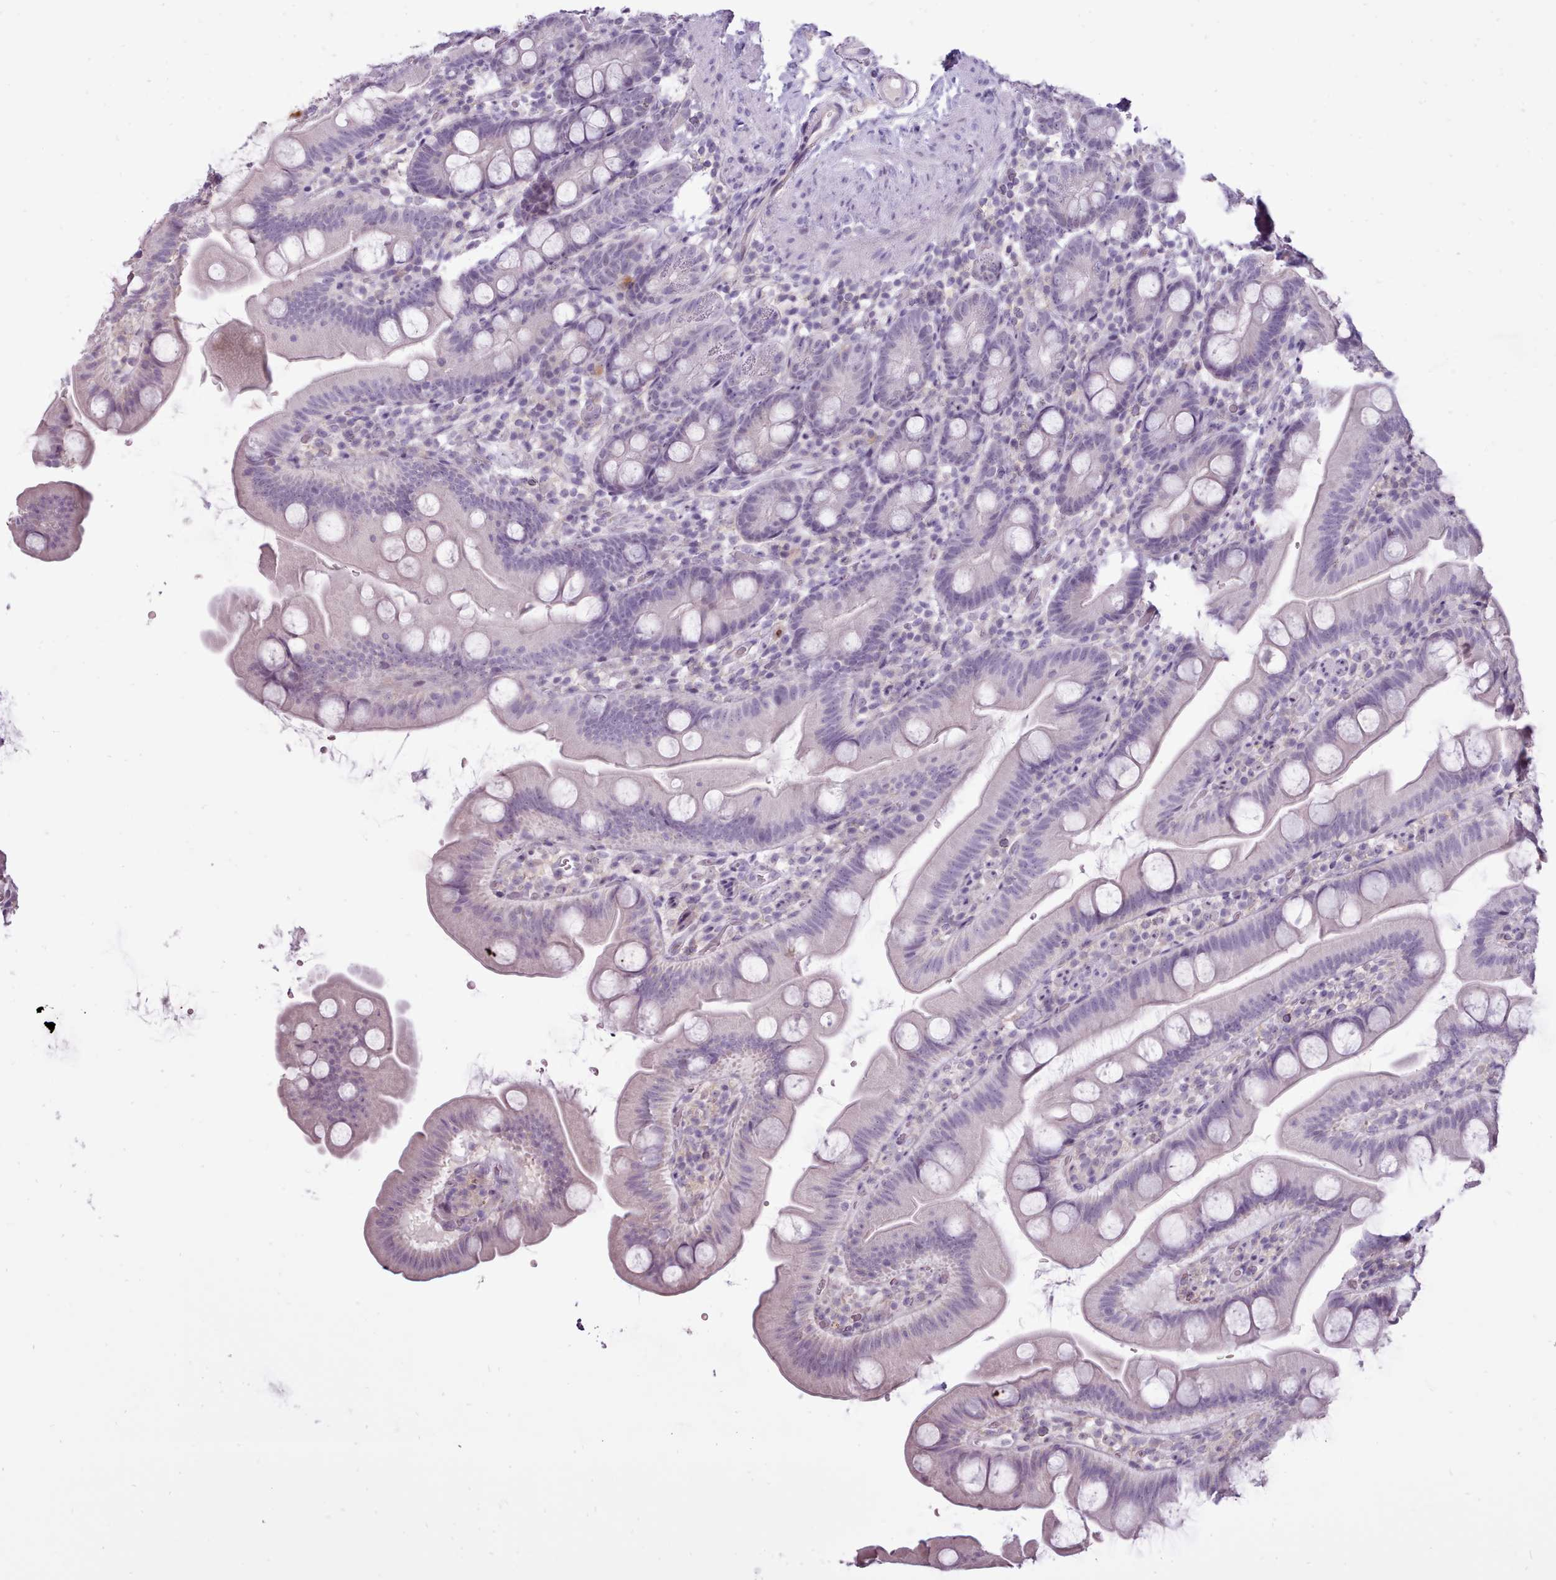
{"staining": {"intensity": "weak", "quantity": "<25%", "location": "cytoplasmic/membranous"}, "tissue": "small intestine", "cell_type": "Glandular cells", "image_type": "normal", "snomed": [{"axis": "morphology", "description": "Normal tissue, NOS"}, {"axis": "topography", "description": "Small intestine"}], "caption": "The immunohistochemistry (IHC) histopathology image has no significant staining in glandular cells of small intestine.", "gene": "BDKRB2", "patient": {"sex": "female", "age": 68}}